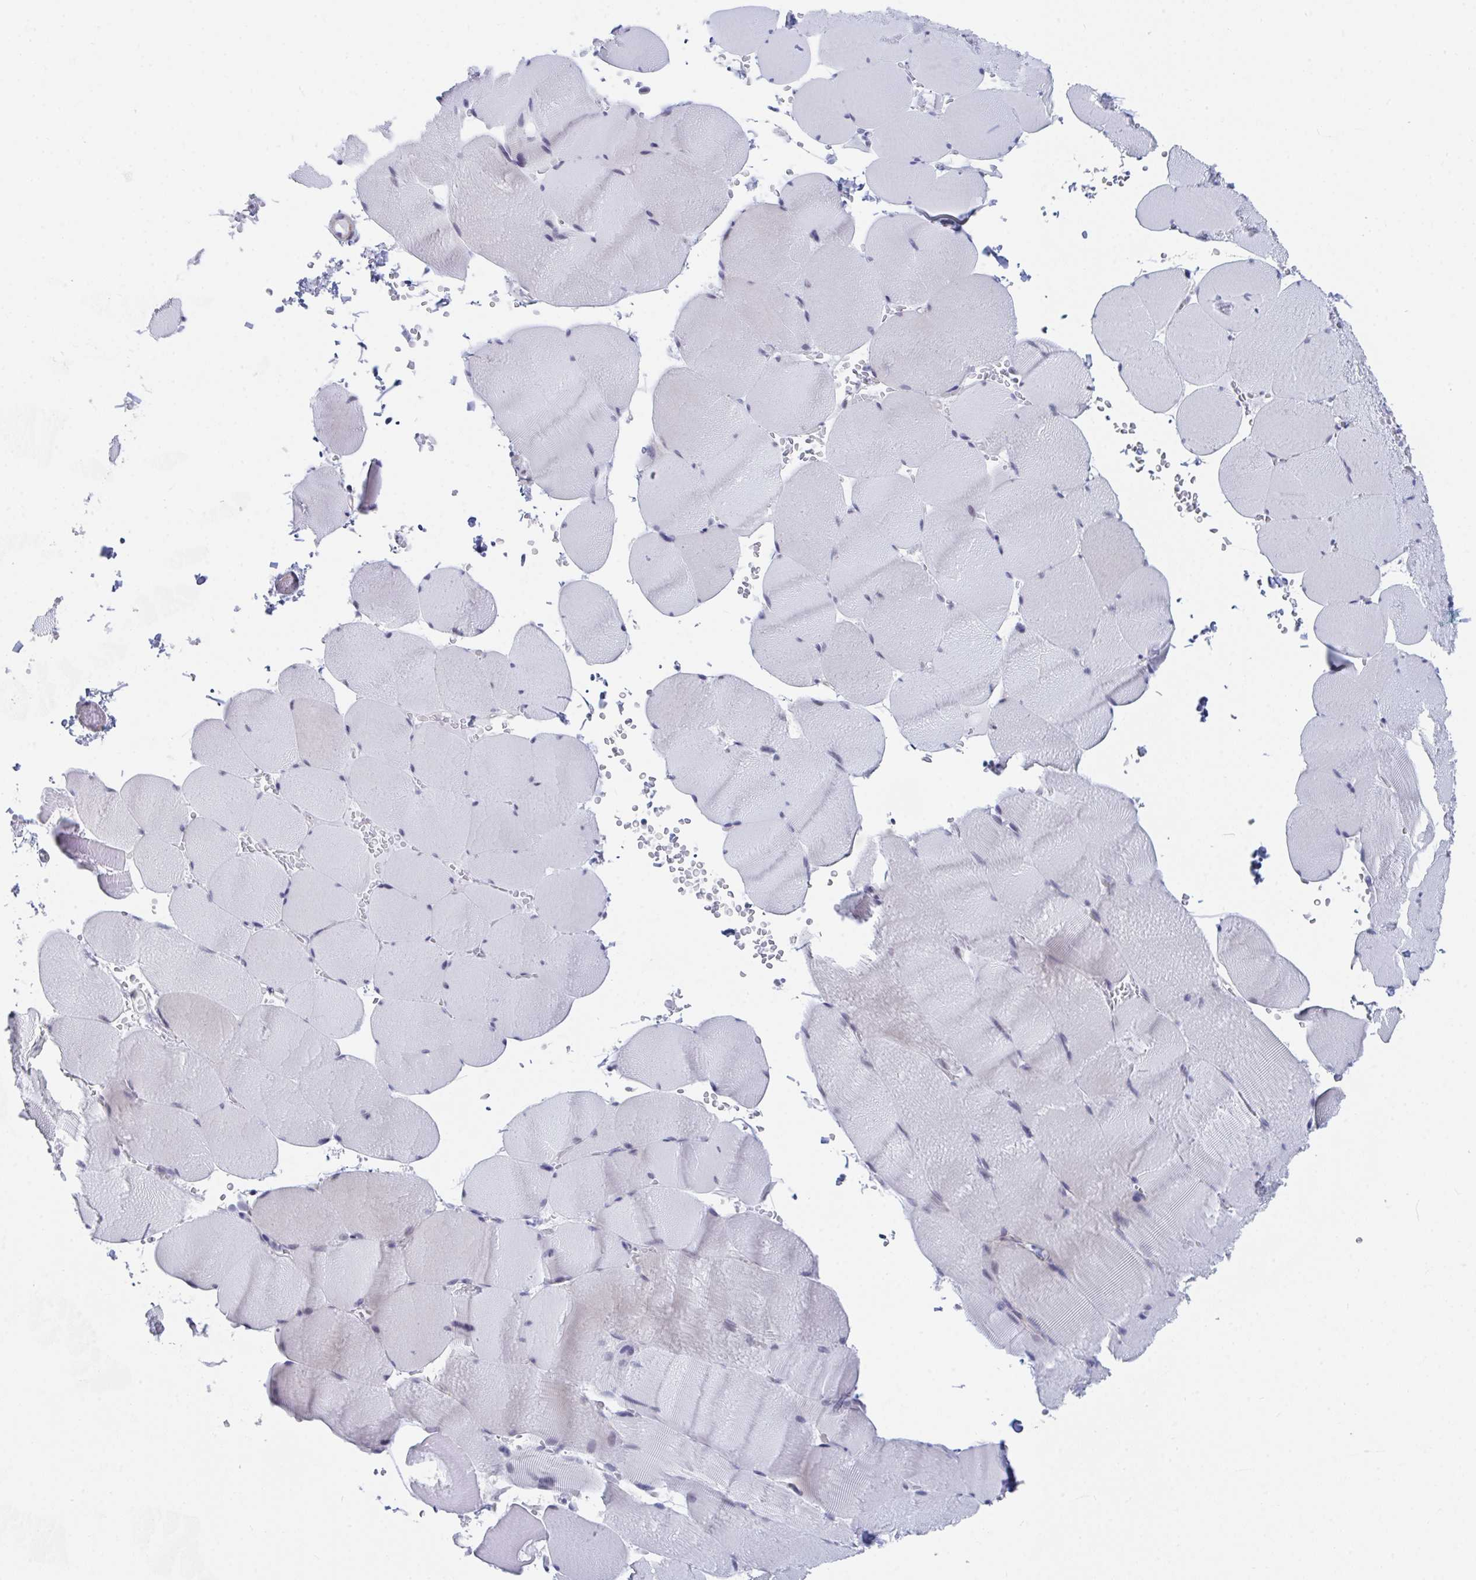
{"staining": {"intensity": "weak", "quantity": "<25%", "location": "cytoplasmic/membranous"}, "tissue": "skeletal muscle", "cell_type": "Myocytes", "image_type": "normal", "snomed": [{"axis": "morphology", "description": "Normal tissue, NOS"}, {"axis": "topography", "description": "Skeletal muscle"}, {"axis": "topography", "description": "Head-Neck"}], "caption": "High power microscopy image of an IHC histopathology image of benign skeletal muscle, revealing no significant positivity in myocytes.", "gene": "DAOA", "patient": {"sex": "male", "age": 66}}